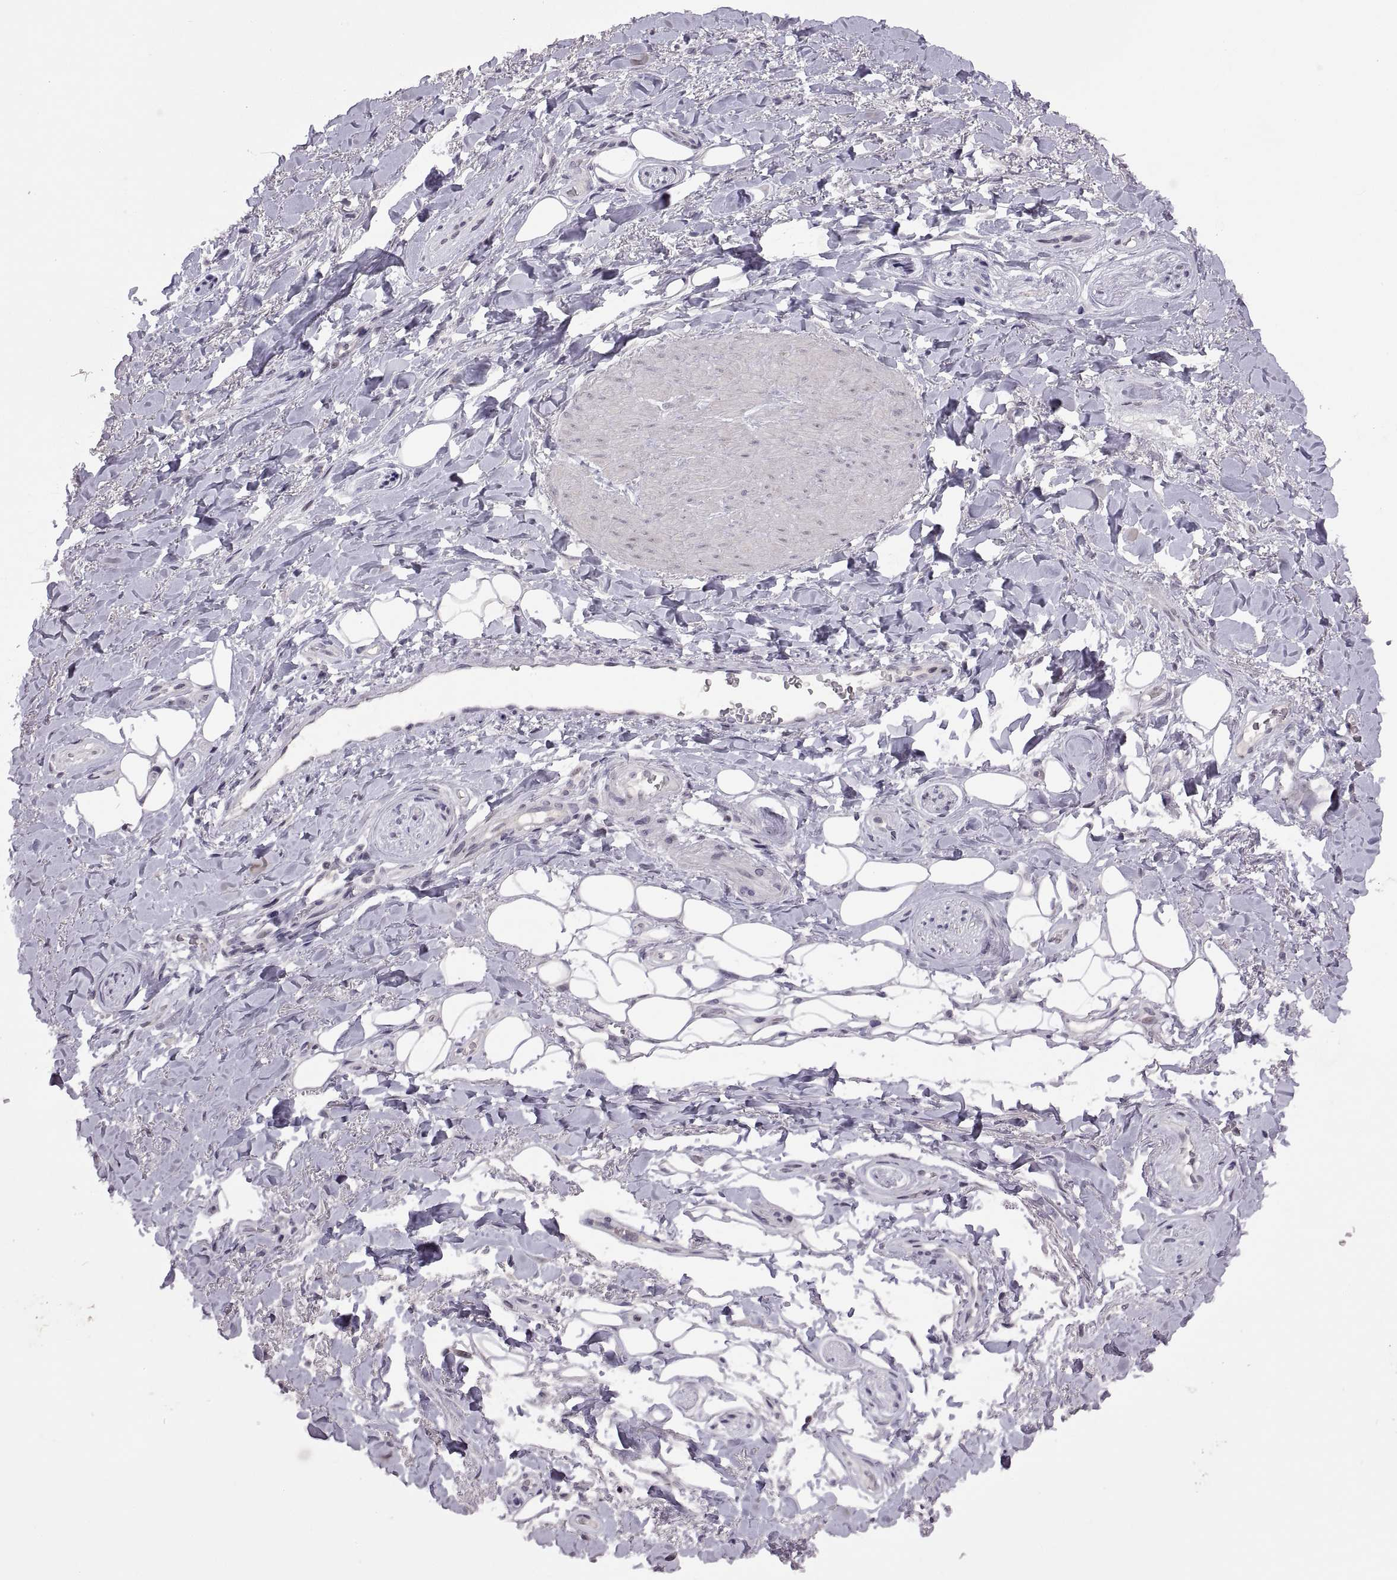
{"staining": {"intensity": "negative", "quantity": "none", "location": "none"}, "tissue": "adipose tissue", "cell_type": "Adipocytes", "image_type": "normal", "snomed": [{"axis": "morphology", "description": "Normal tissue, NOS"}, {"axis": "topography", "description": "Anal"}, {"axis": "topography", "description": "Peripheral nerve tissue"}], "caption": "DAB (3,3'-diaminobenzidine) immunohistochemical staining of unremarkable adipose tissue reveals no significant expression in adipocytes. Brightfield microscopy of IHC stained with DAB (3,3'-diaminobenzidine) (brown) and hematoxylin (blue), captured at high magnification.", "gene": "NEK2", "patient": {"sex": "male", "age": 53}}